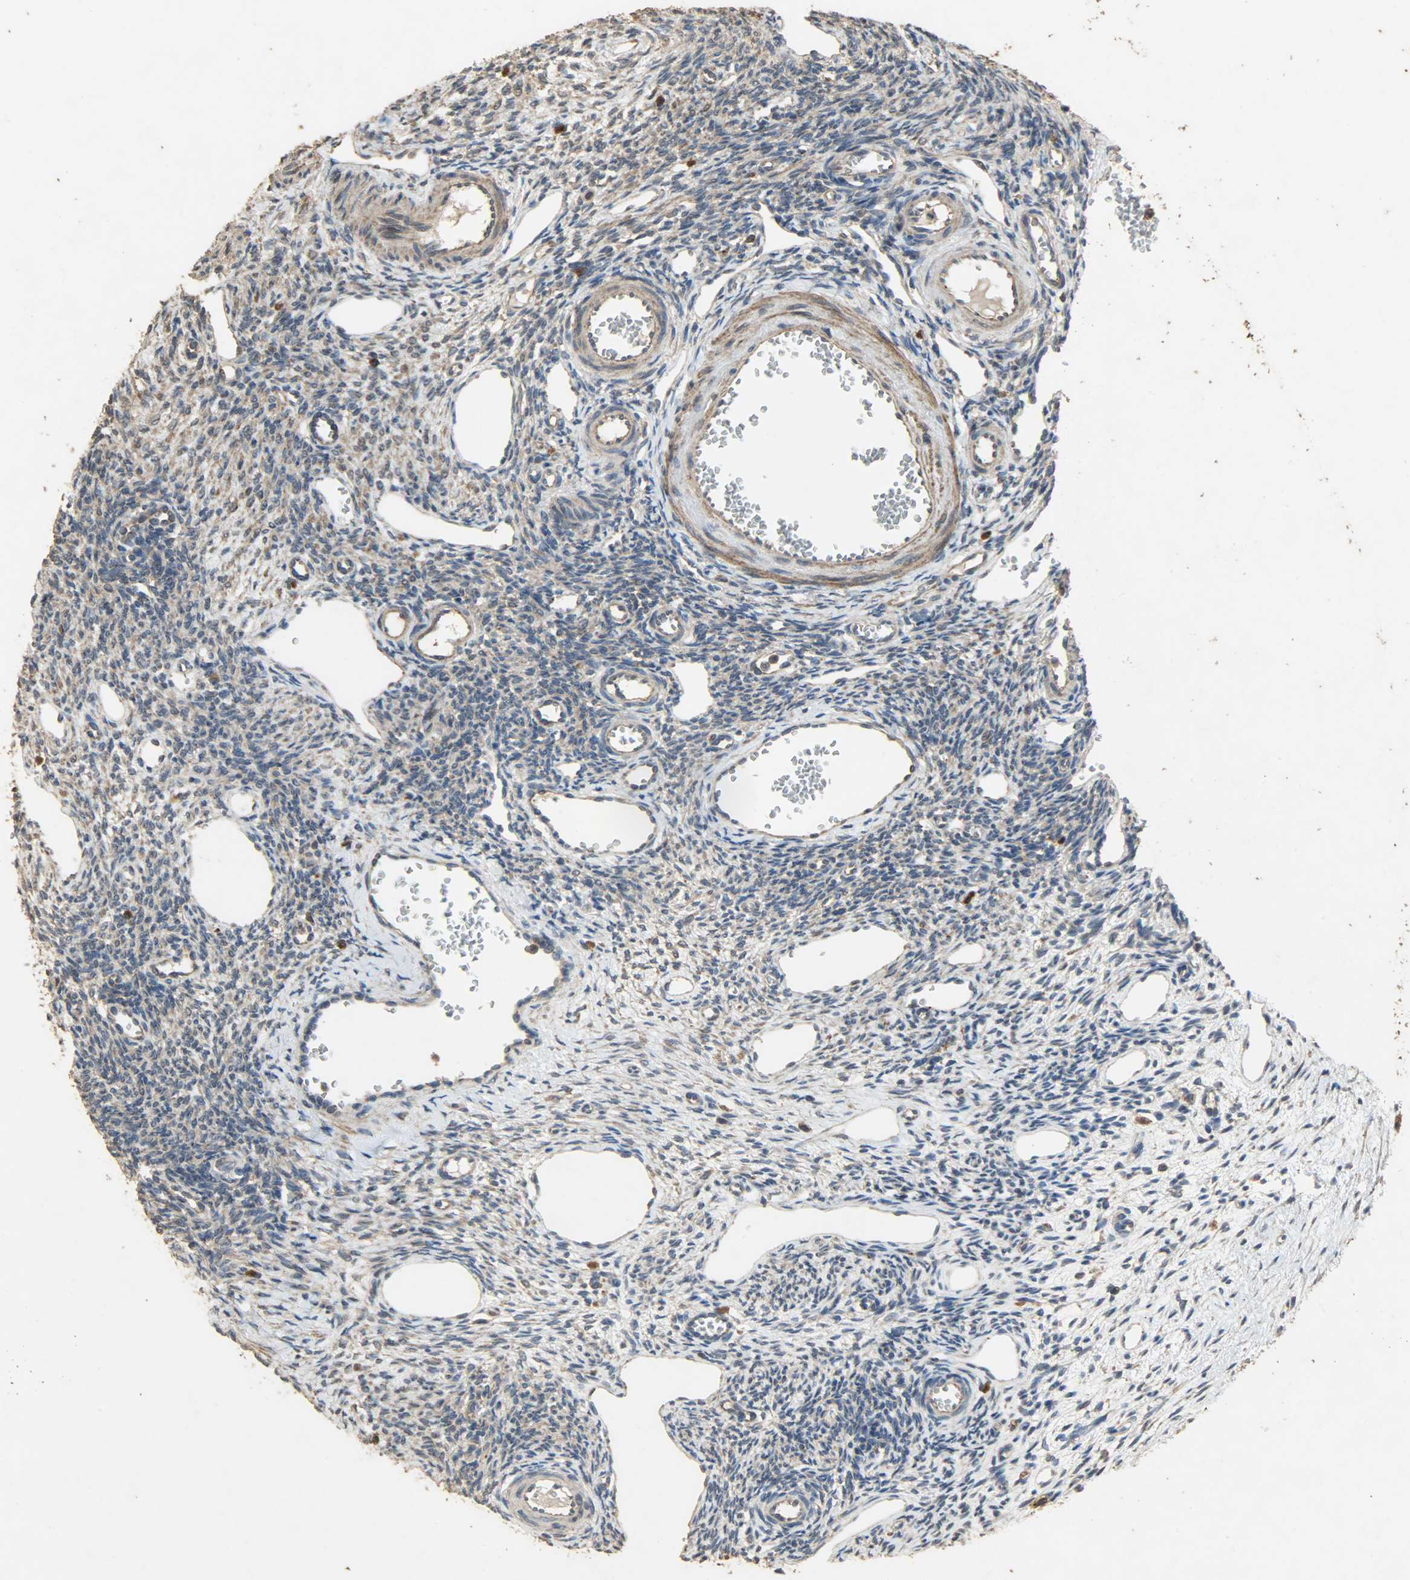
{"staining": {"intensity": "weak", "quantity": "25%-75%", "location": "cytoplasmic/membranous"}, "tissue": "ovary", "cell_type": "Ovarian stroma cells", "image_type": "normal", "snomed": [{"axis": "morphology", "description": "Normal tissue, NOS"}, {"axis": "topography", "description": "Ovary"}], "caption": "A brown stain highlights weak cytoplasmic/membranous staining of a protein in ovarian stroma cells of benign ovary. (DAB (3,3'-diaminobenzidine) IHC with brightfield microscopy, high magnification).", "gene": "CDKN2C", "patient": {"sex": "female", "age": 33}}